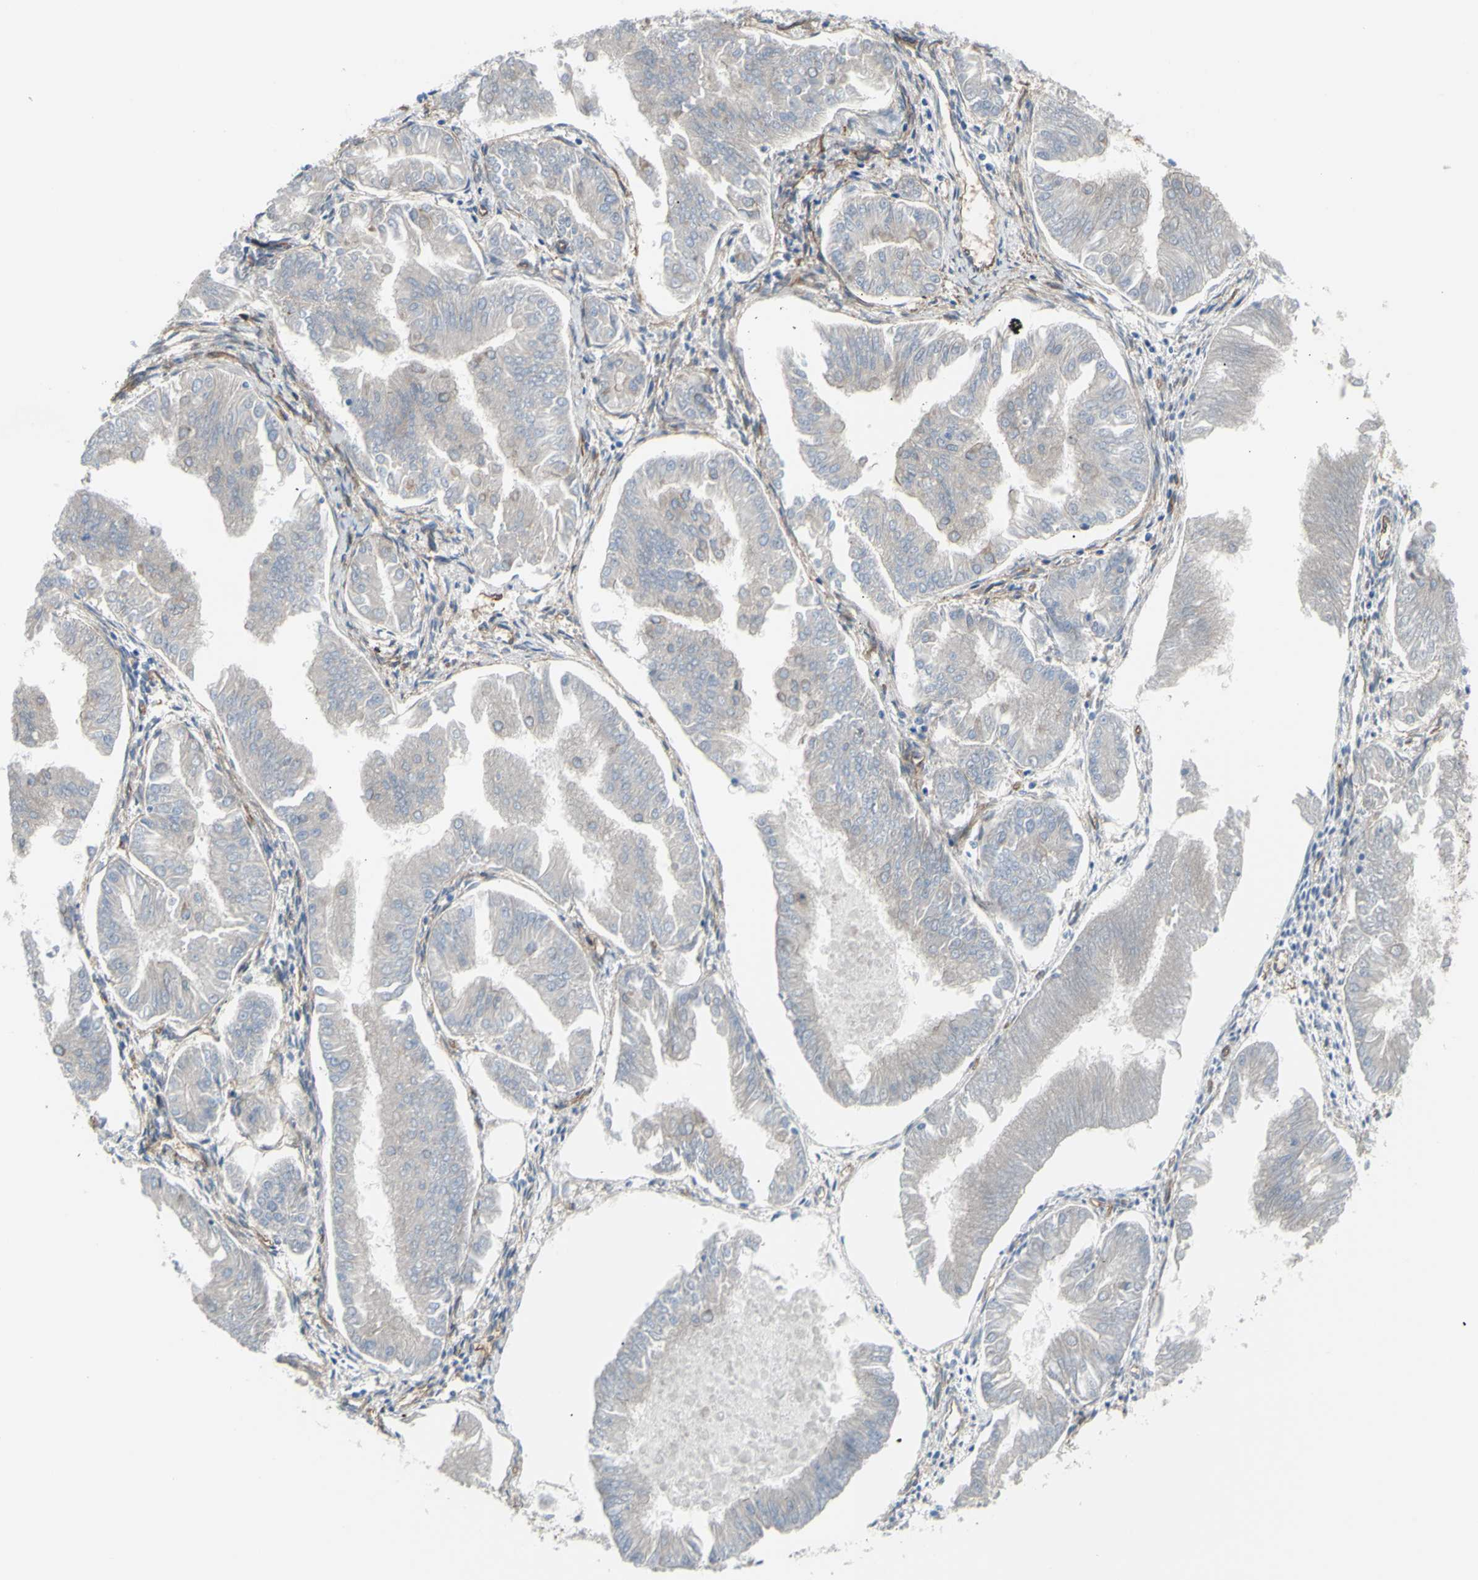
{"staining": {"intensity": "weak", "quantity": ">75%", "location": "cytoplasmic/membranous"}, "tissue": "endometrial cancer", "cell_type": "Tumor cells", "image_type": "cancer", "snomed": [{"axis": "morphology", "description": "Adenocarcinoma, NOS"}, {"axis": "topography", "description": "Endometrium"}], "caption": "The histopathology image demonstrates staining of endometrial cancer (adenocarcinoma), revealing weak cytoplasmic/membranous protein staining (brown color) within tumor cells.", "gene": "TPBG", "patient": {"sex": "female", "age": 53}}